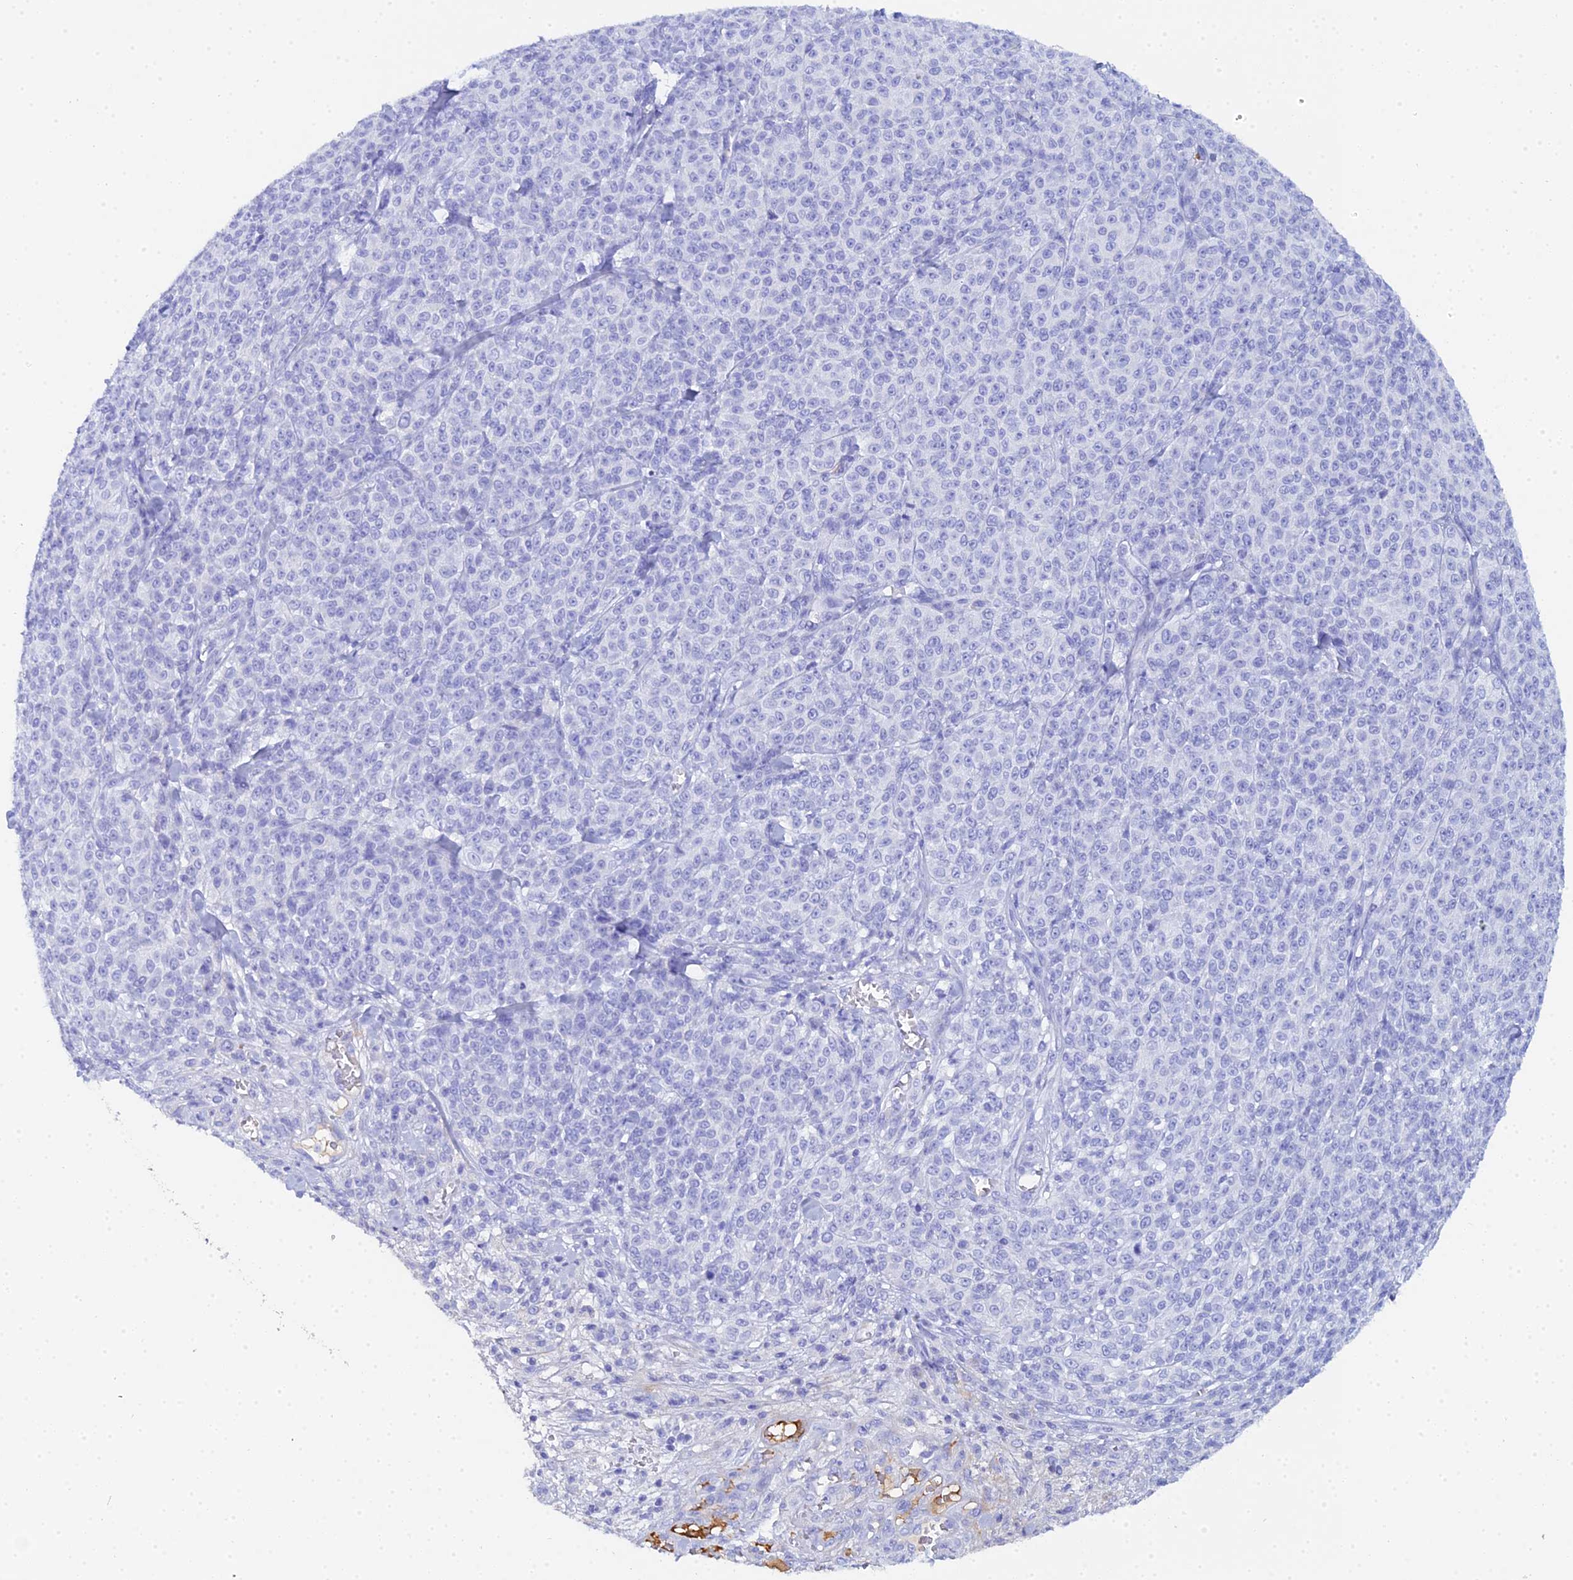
{"staining": {"intensity": "negative", "quantity": "none", "location": "none"}, "tissue": "melanoma", "cell_type": "Tumor cells", "image_type": "cancer", "snomed": [{"axis": "morphology", "description": "Normal tissue, NOS"}, {"axis": "morphology", "description": "Malignant melanoma, NOS"}, {"axis": "topography", "description": "Skin"}], "caption": "A photomicrograph of human melanoma is negative for staining in tumor cells.", "gene": "CELA3A", "patient": {"sex": "female", "age": 34}}